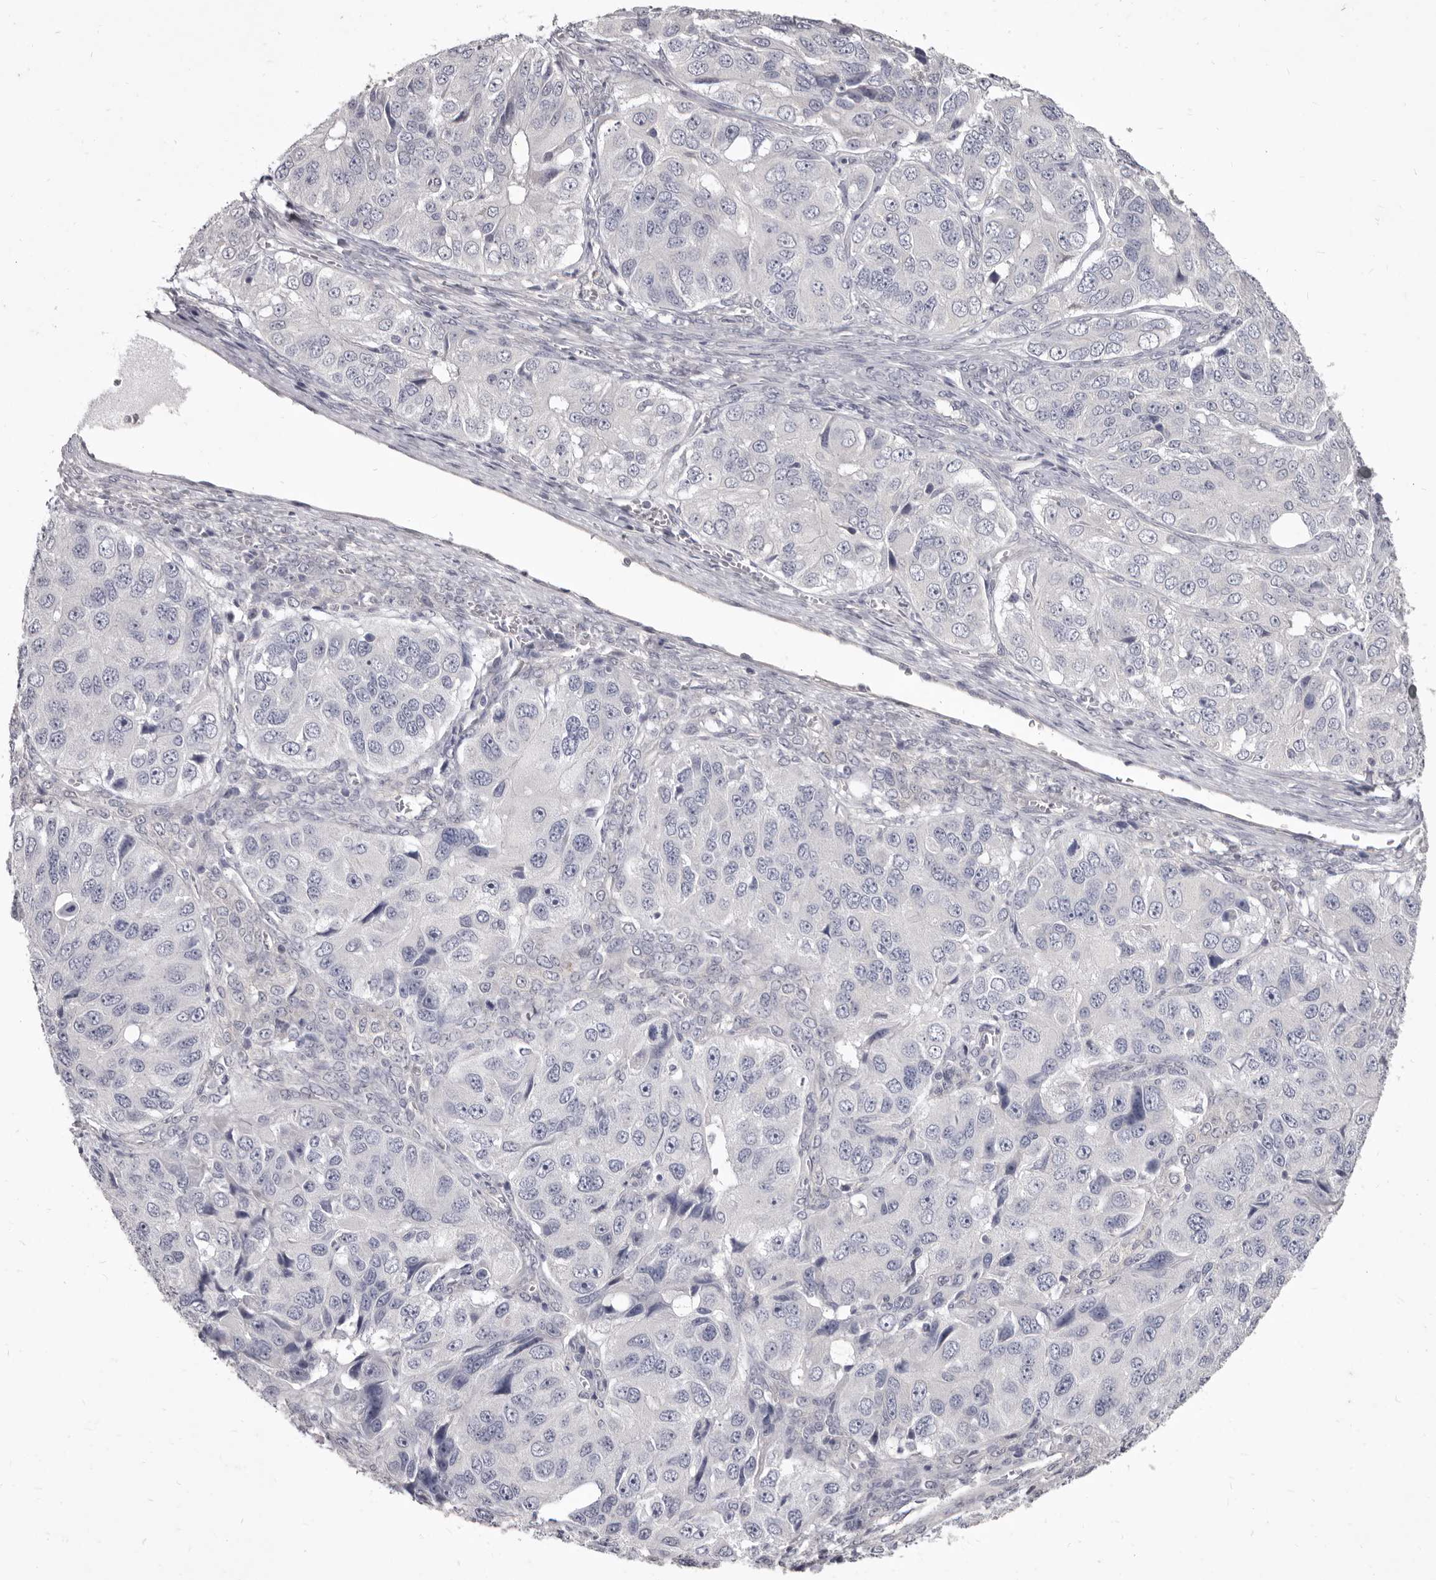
{"staining": {"intensity": "negative", "quantity": "none", "location": "none"}, "tissue": "ovarian cancer", "cell_type": "Tumor cells", "image_type": "cancer", "snomed": [{"axis": "morphology", "description": "Carcinoma, endometroid"}, {"axis": "topography", "description": "Ovary"}], "caption": "DAB (3,3'-diaminobenzidine) immunohistochemical staining of human endometroid carcinoma (ovarian) demonstrates no significant staining in tumor cells. (DAB (3,3'-diaminobenzidine) immunohistochemistry (IHC) visualized using brightfield microscopy, high magnification).", "gene": "GSK3B", "patient": {"sex": "female", "age": 51}}